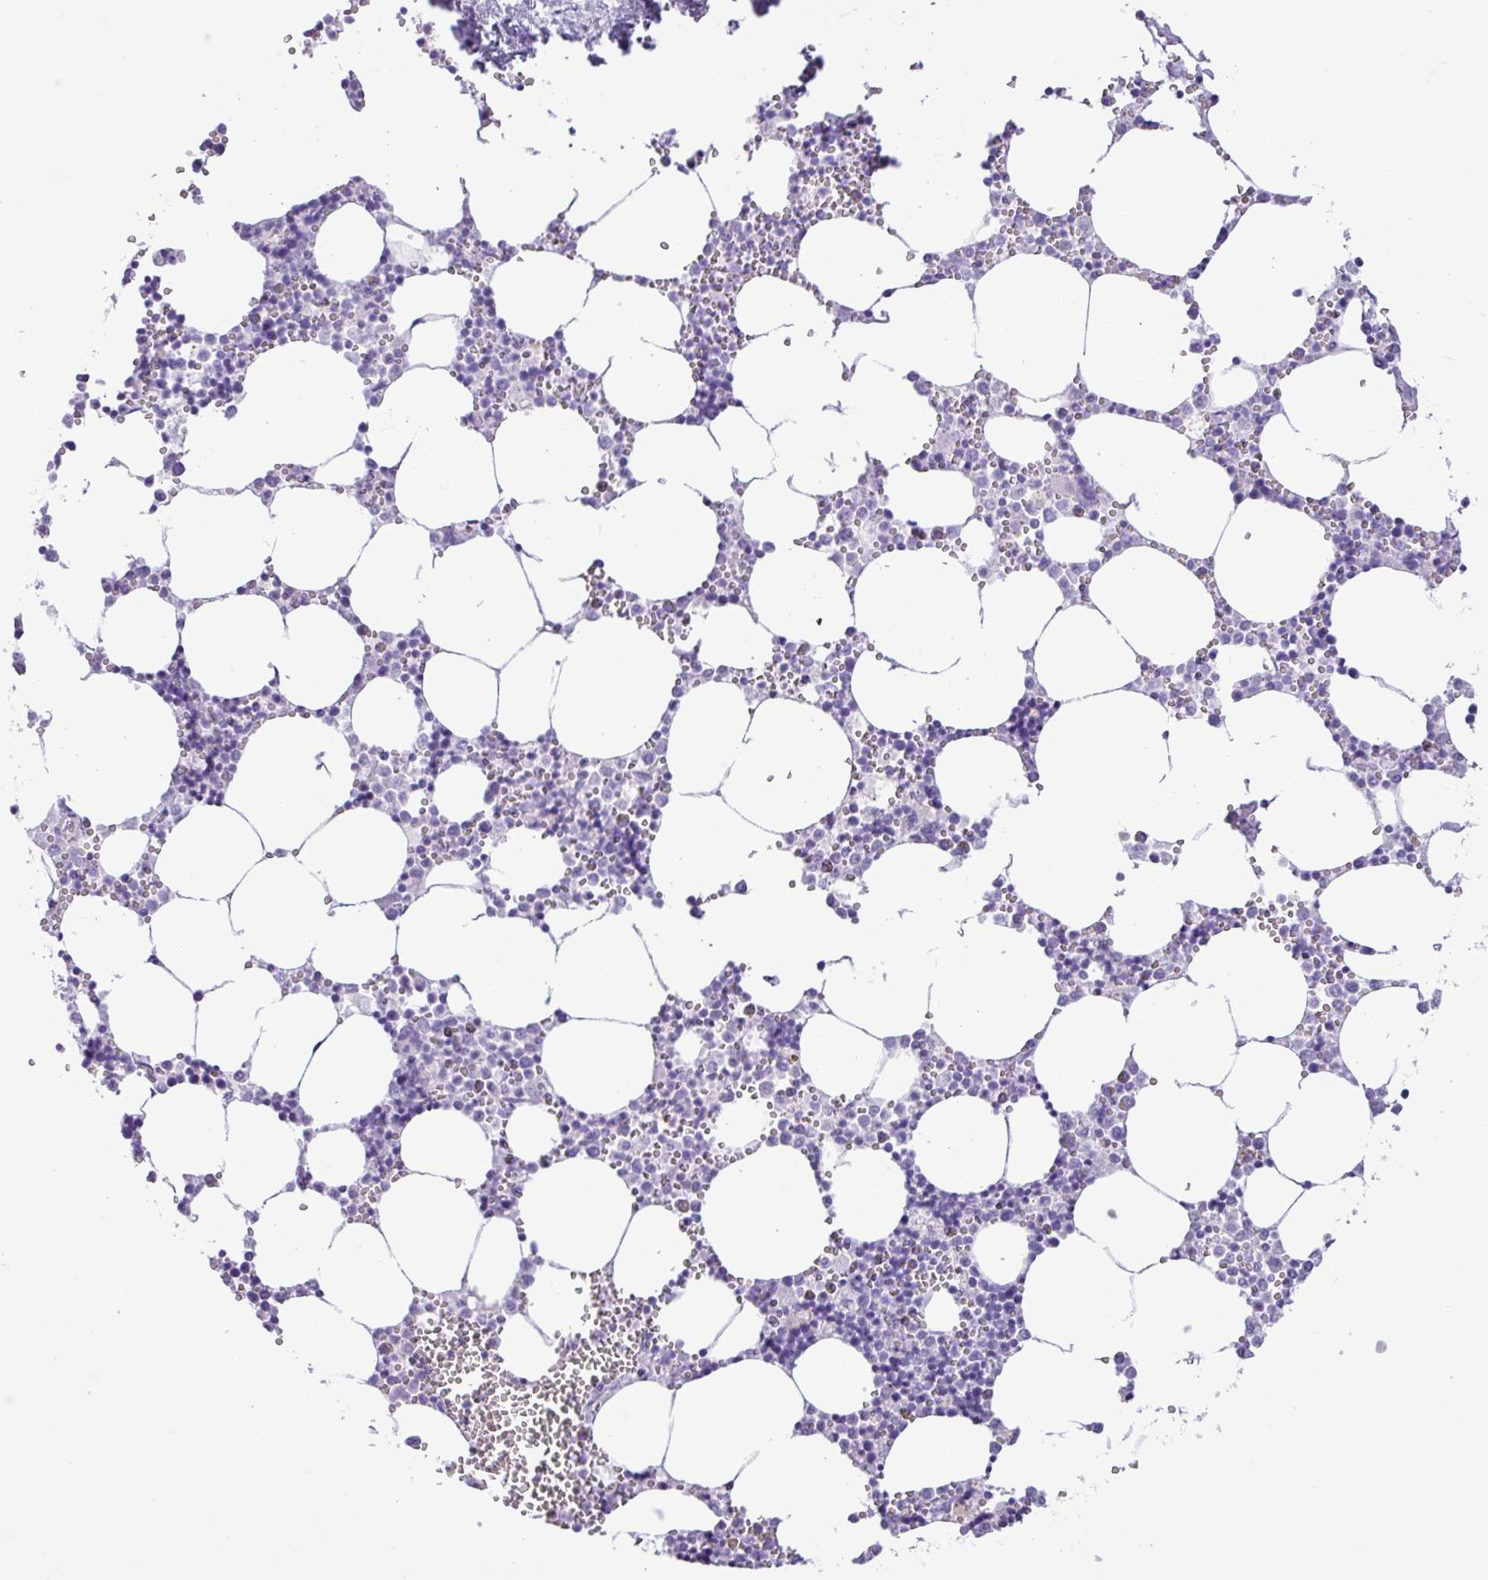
{"staining": {"intensity": "negative", "quantity": "none", "location": "none"}, "tissue": "bone marrow", "cell_type": "Hematopoietic cells", "image_type": "normal", "snomed": [{"axis": "morphology", "description": "Normal tissue, NOS"}, {"axis": "topography", "description": "Bone marrow"}], "caption": "Human bone marrow stained for a protein using IHC shows no staining in hematopoietic cells.", "gene": "CKMT2", "patient": {"sex": "male", "age": 54}}